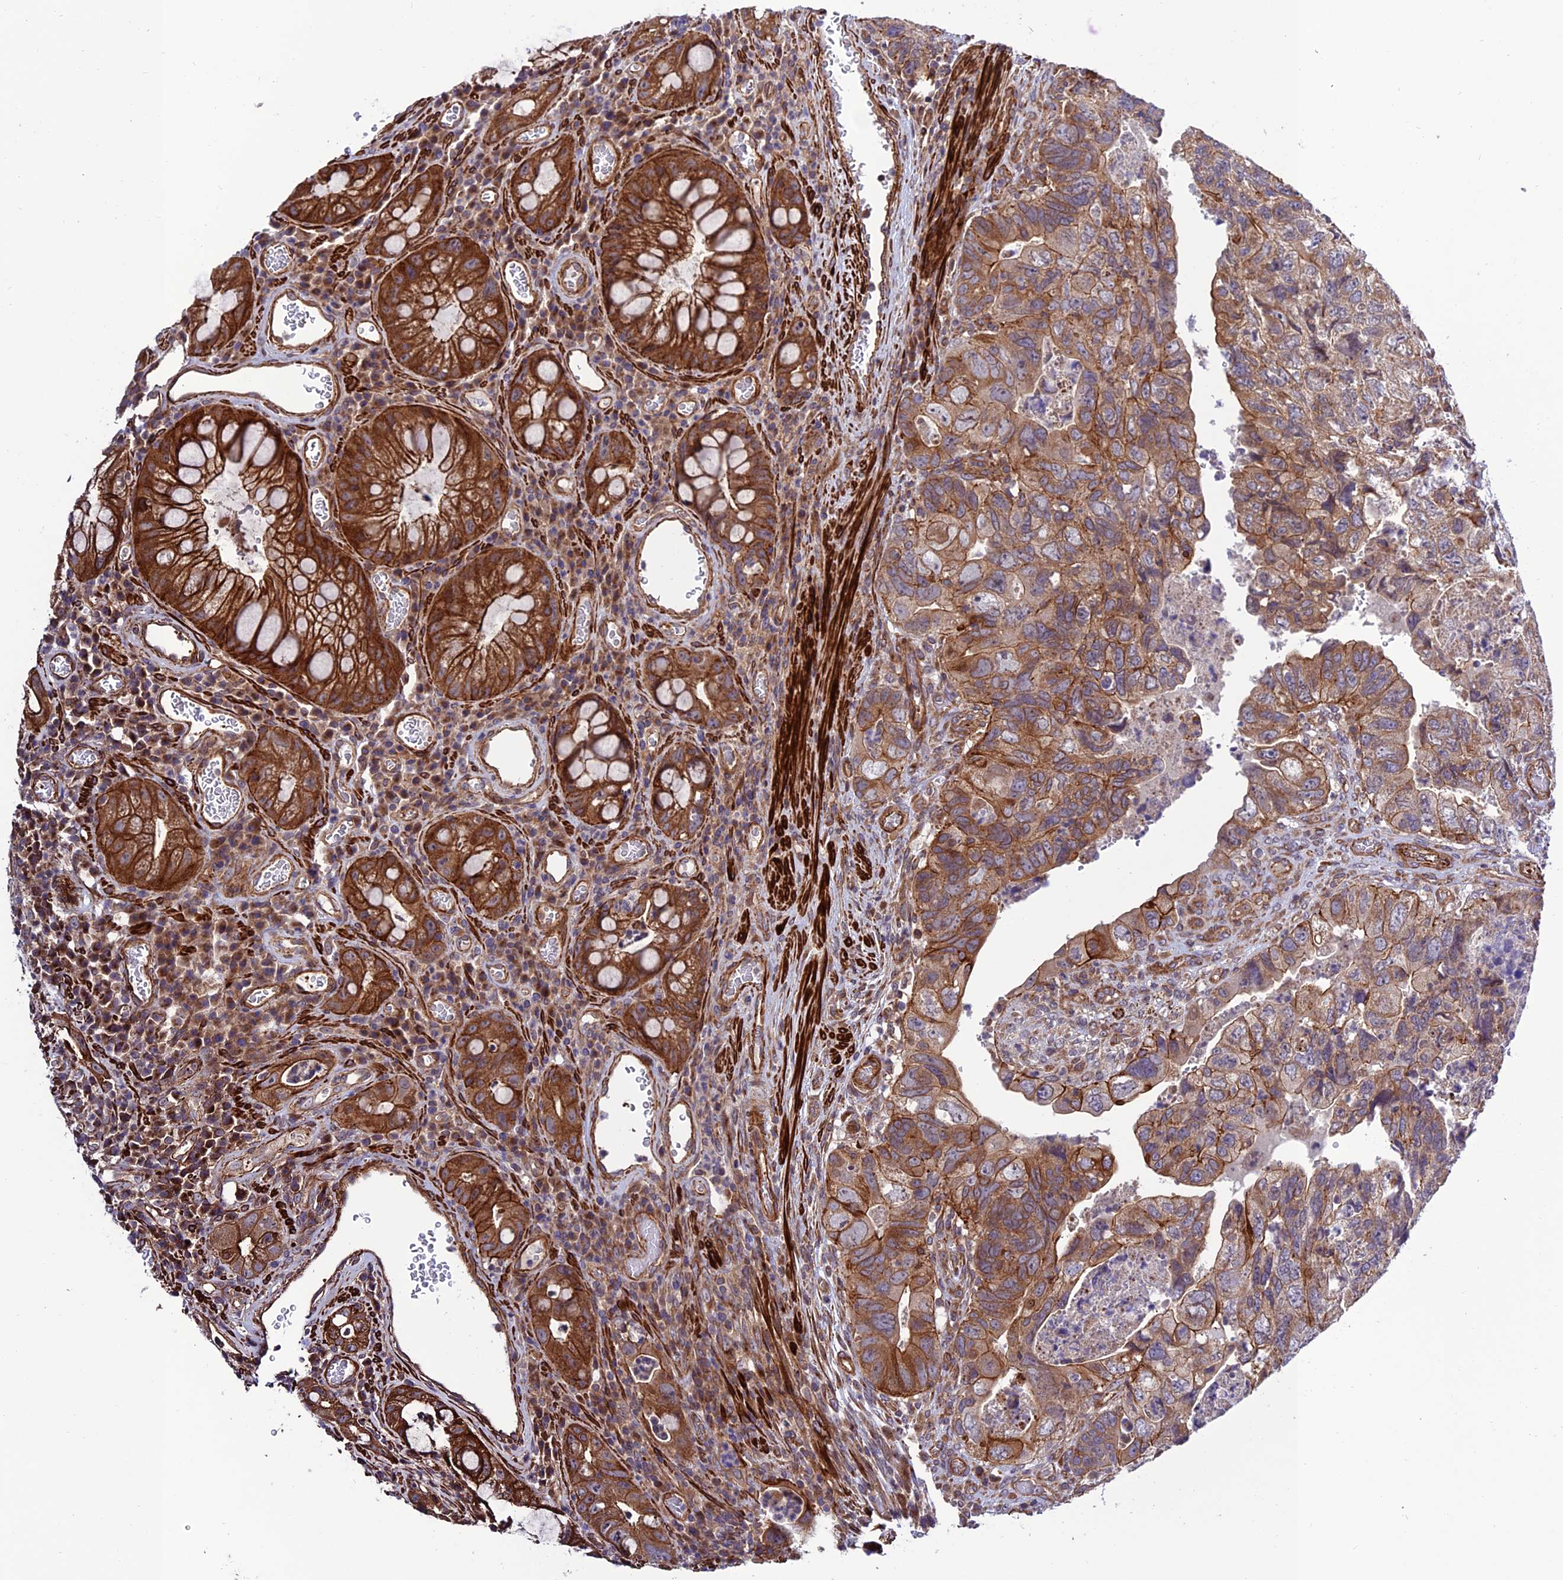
{"staining": {"intensity": "moderate", "quantity": ">75%", "location": "cytoplasmic/membranous"}, "tissue": "colorectal cancer", "cell_type": "Tumor cells", "image_type": "cancer", "snomed": [{"axis": "morphology", "description": "Adenocarcinoma, NOS"}, {"axis": "topography", "description": "Rectum"}], "caption": "This photomicrograph exhibits IHC staining of adenocarcinoma (colorectal), with medium moderate cytoplasmic/membranous expression in approximately >75% of tumor cells.", "gene": "TNIP3", "patient": {"sex": "male", "age": 63}}